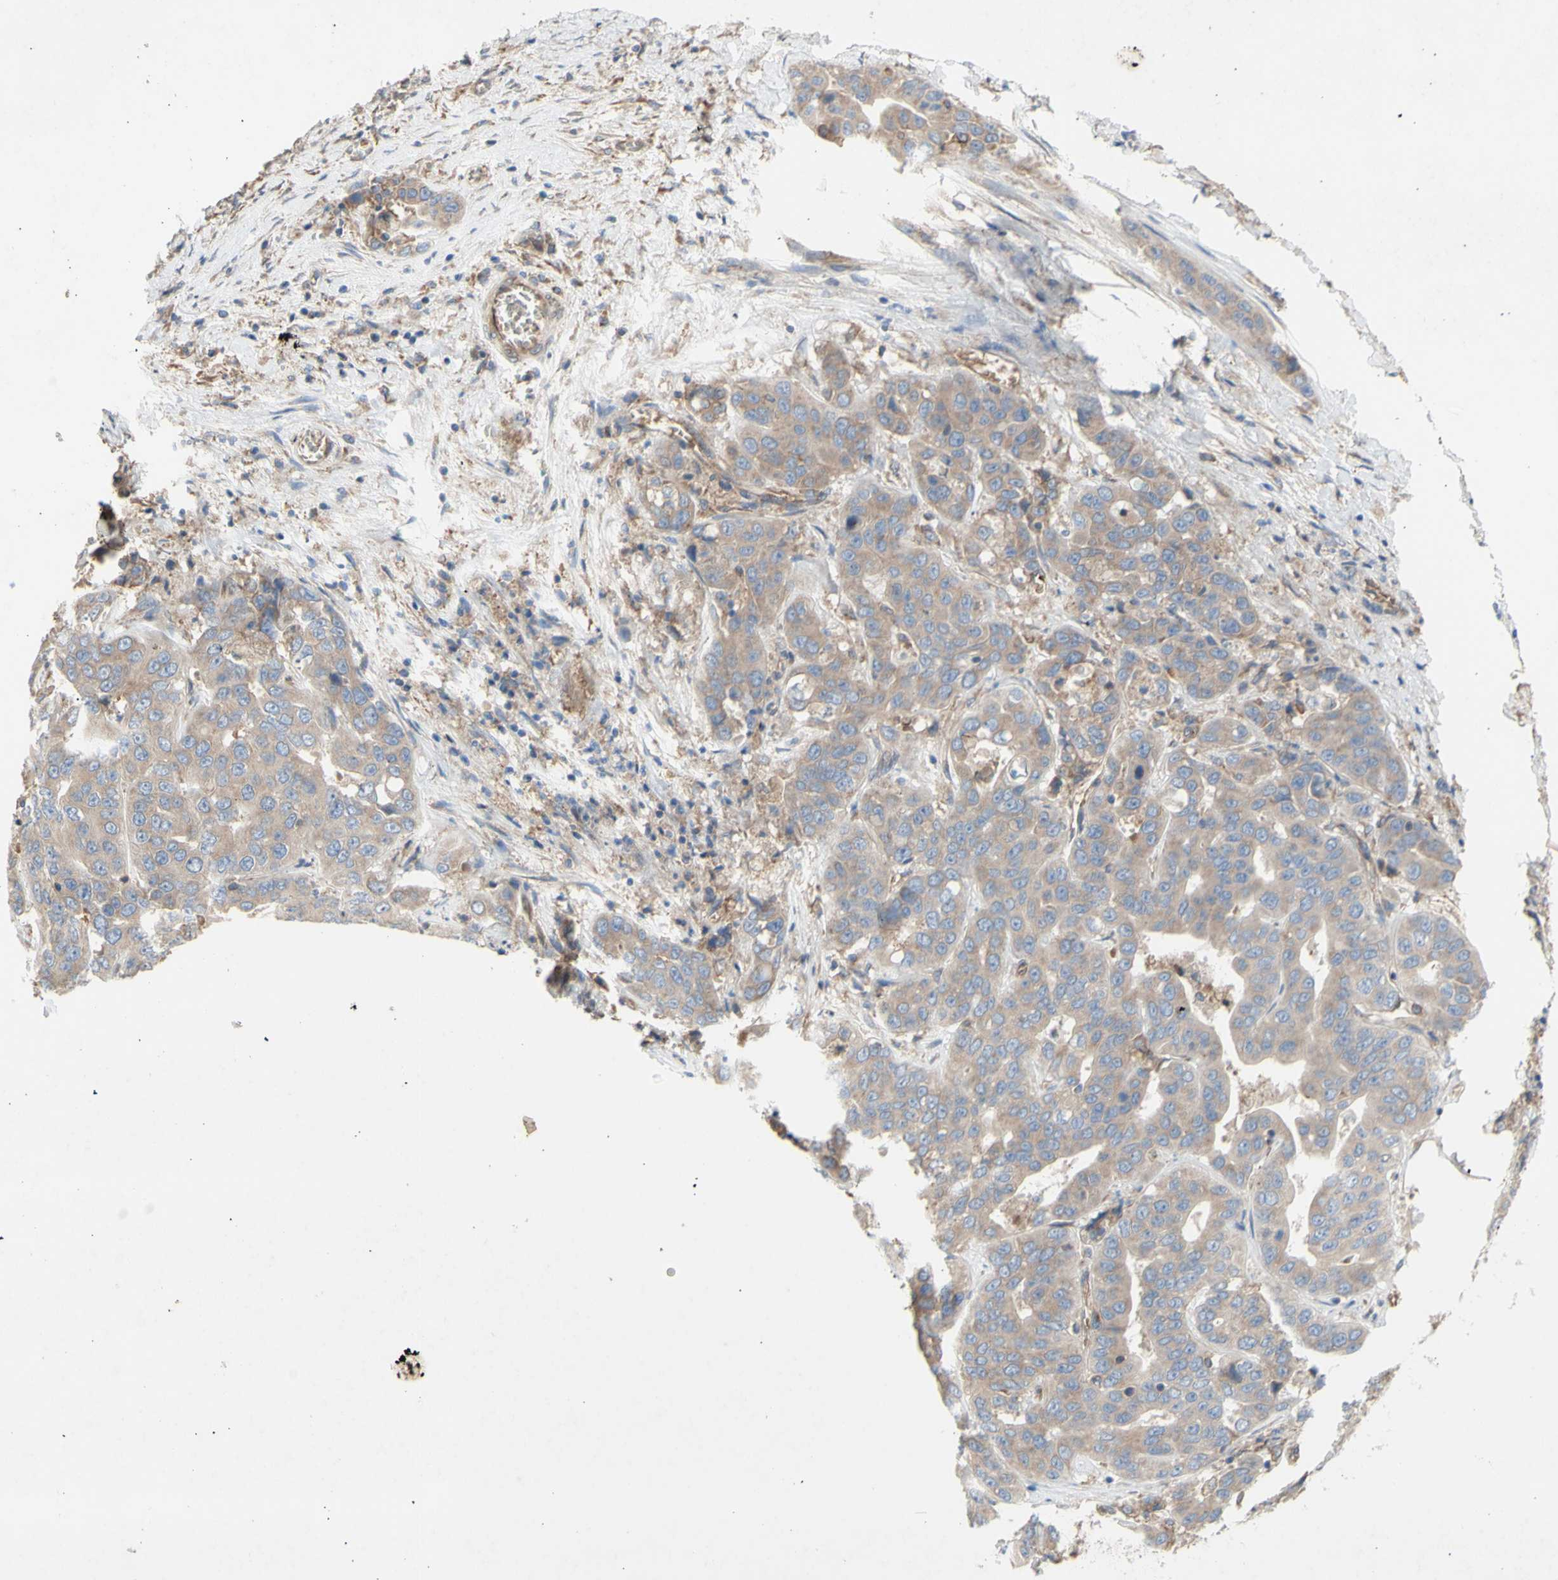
{"staining": {"intensity": "weak", "quantity": ">75%", "location": "cytoplasmic/membranous"}, "tissue": "liver cancer", "cell_type": "Tumor cells", "image_type": "cancer", "snomed": [{"axis": "morphology", "description": "Cholangiocarcinoma"}, {"axis": "topography", "description": "Liver"}], "caption": "Protein analysis of liver cholangiocarcinoma tissue demonstrates weak cytoplasmic/membranous expression in about >75% of tumor cells. (DAB (3,3'-diaminobenzidine) IHC, brown staining for protein, blue staining for nuclei).", "gene": "KLC1", "patient": {"sex": "female", "age": 52}}